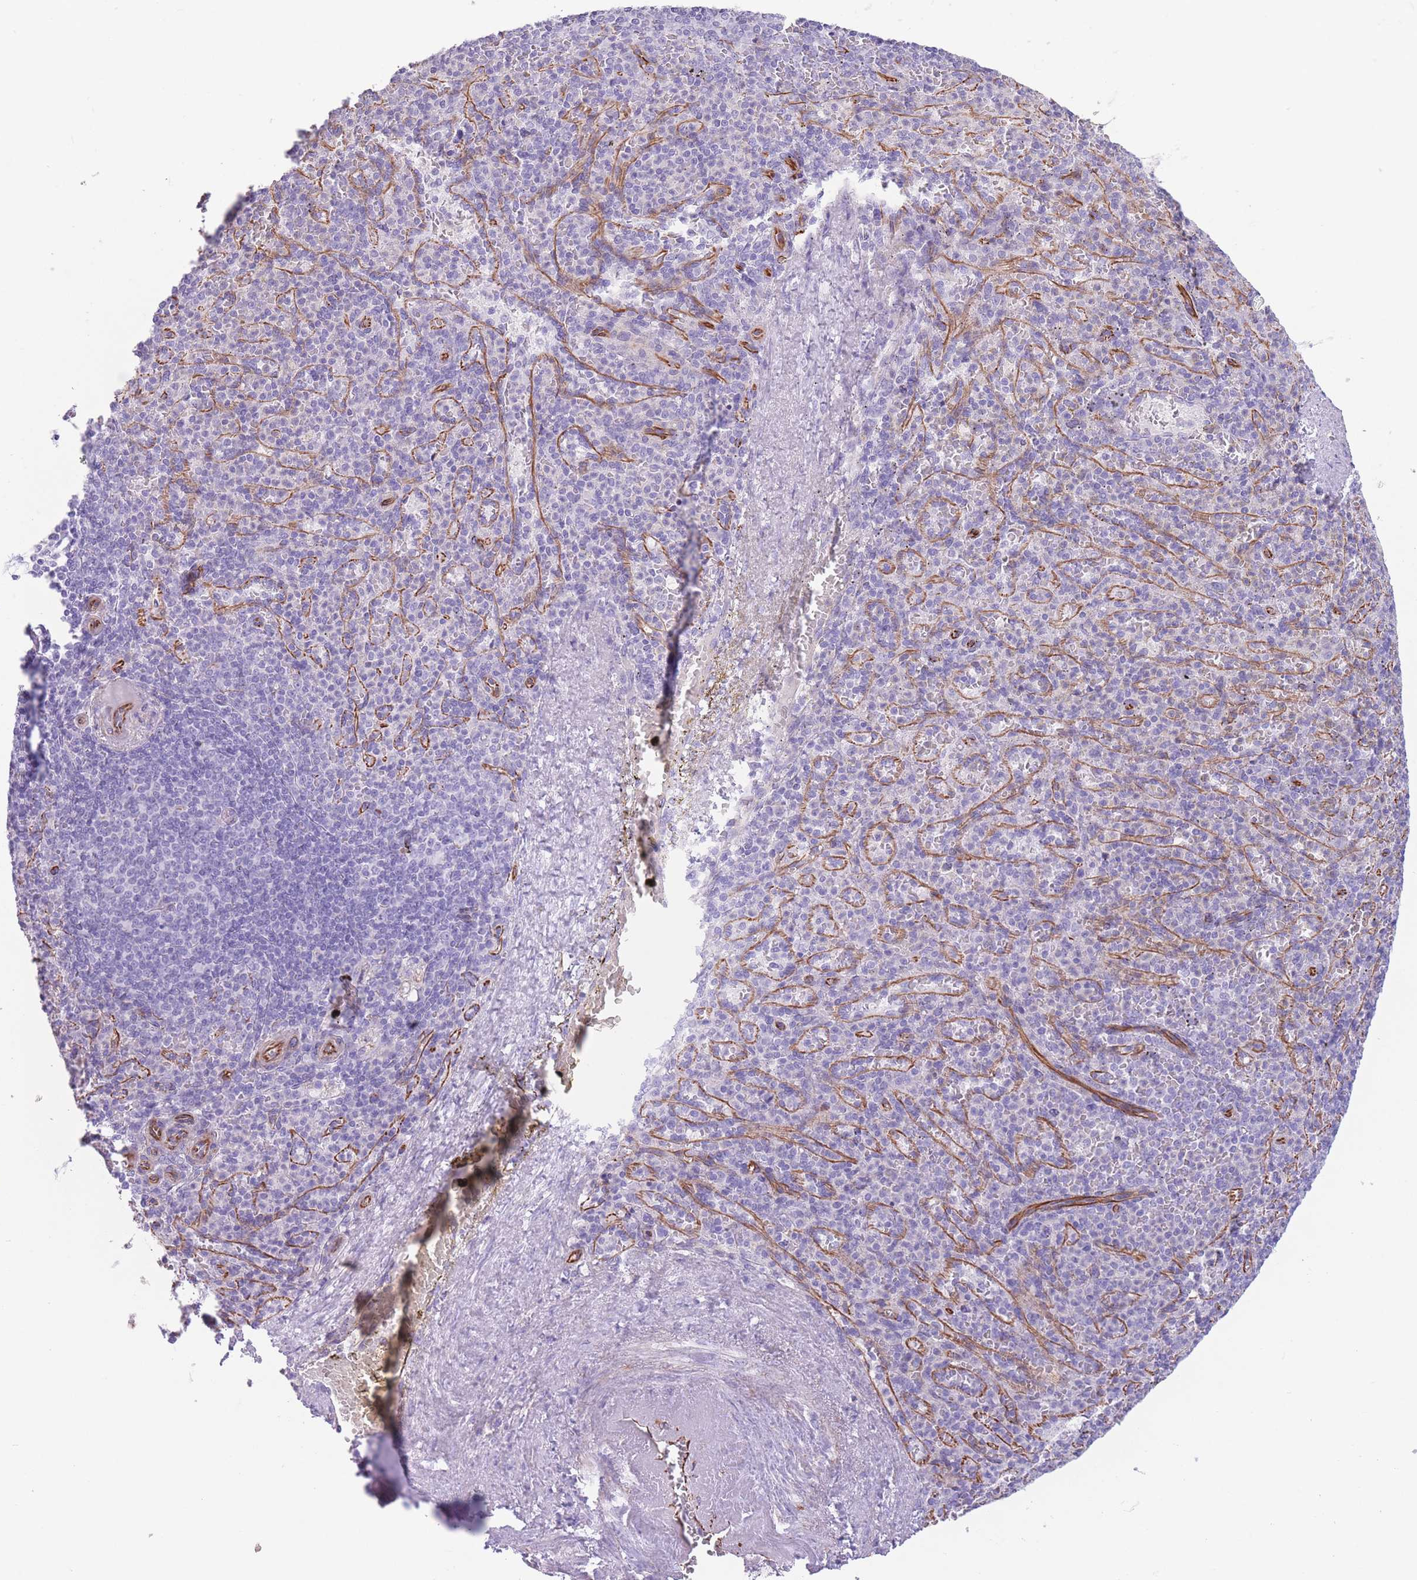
{"staining": {"intensity": "negative", "quantity": "none", "location": "none"}, "tissue": "spleen", "cell_type": "Cells in red pulp", "image_type": "normal", "snomed": [{"axis": "morphology", "description": "Normal tissue, NOS"}, {"axis": "topography", "description": "Spleen"}], "caption": "Micrograph shows no significant protein expression in cells in red pulp of benign spleen.", "gene": "ATP5MF", "patient": {"sex": "female", "age": 74}}